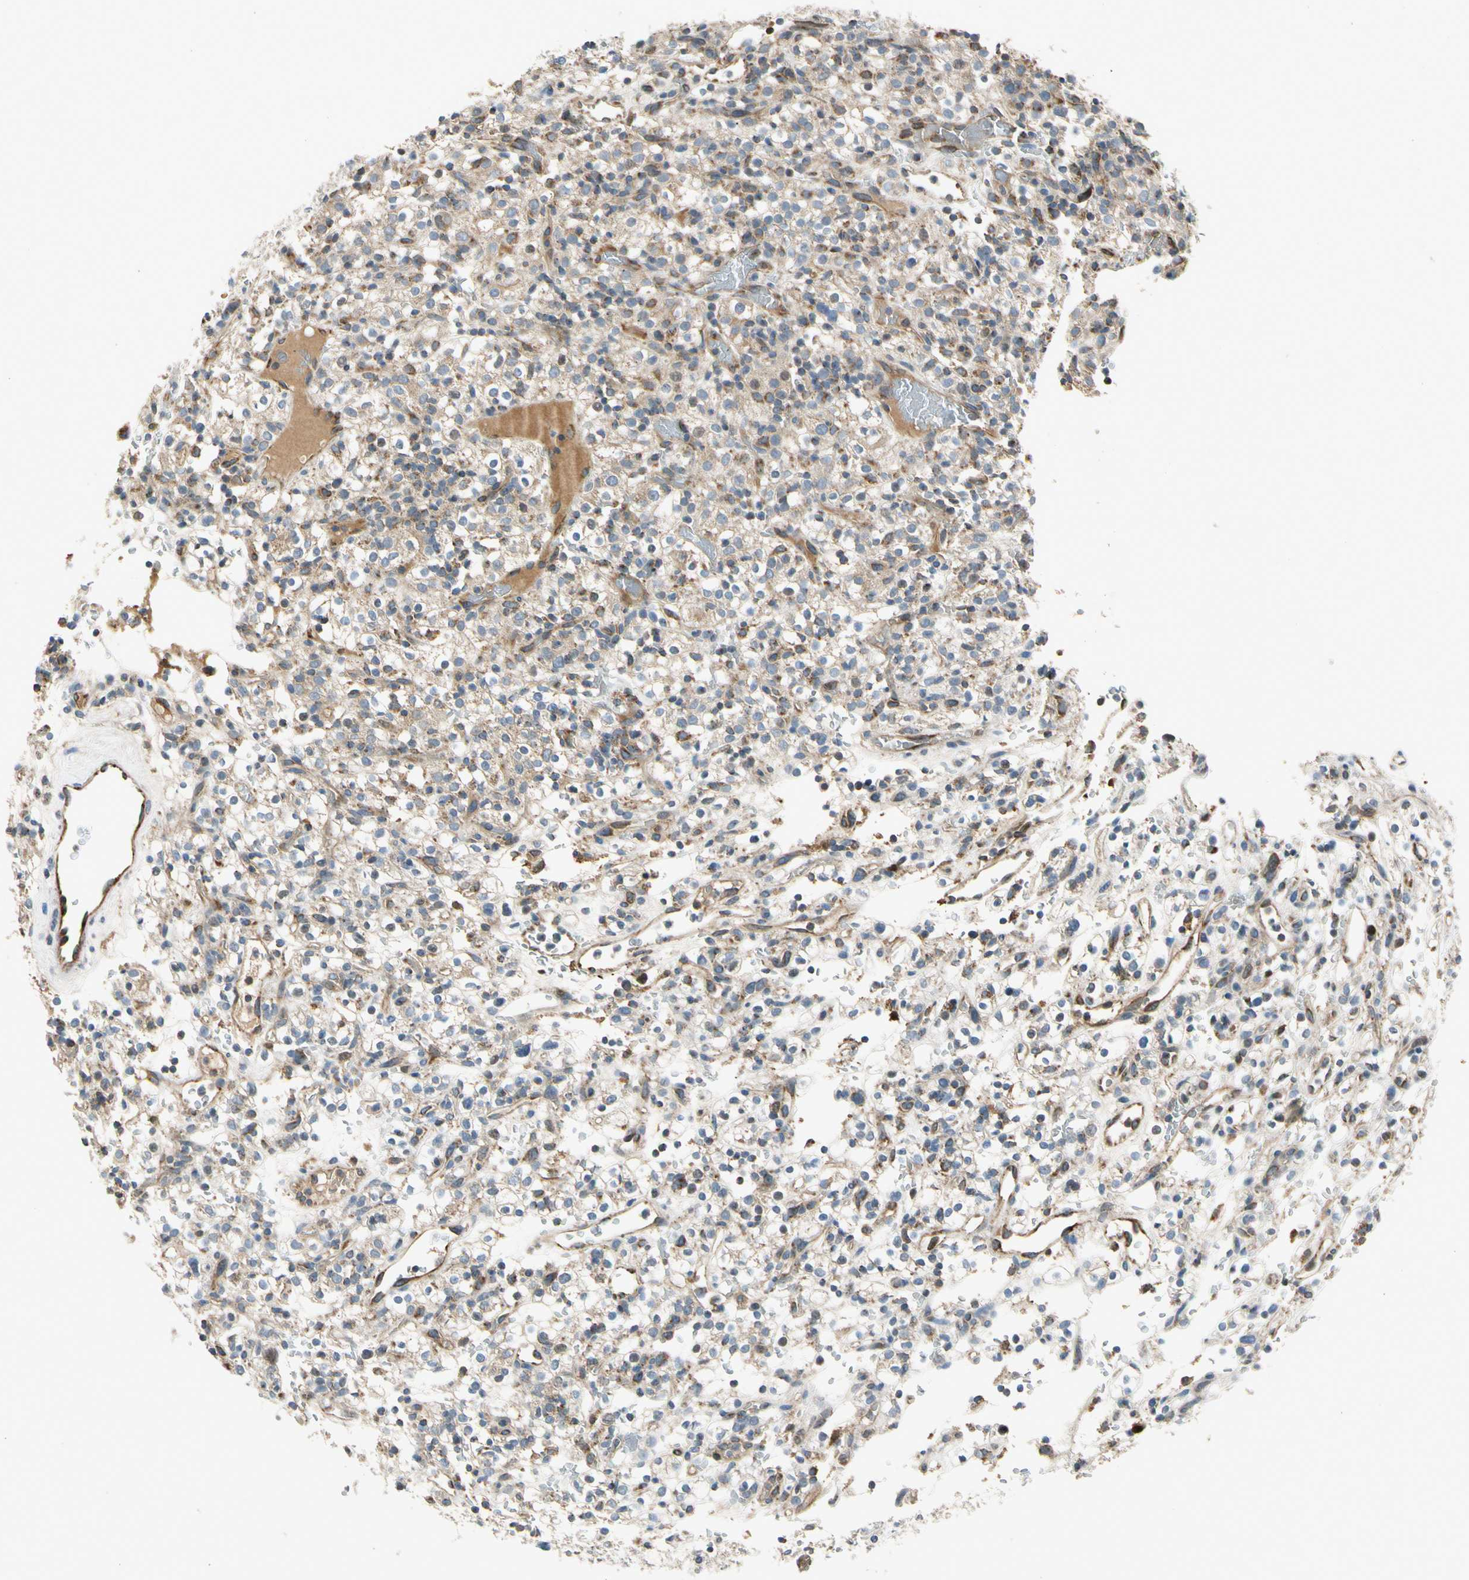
{"staining": {"intensity": "weak", "quantity": ">75%", "location": "cytoplasmic/membranous"}, "tissue": "renal cancer", "cell_type": "Tumor cells", "image_type": "cancer", "snomed": [{"axis": "morphology", "description": "Normal tissue, NOS"}, {"axis": "morphology", "description": "Adenocarcinoma, NOS"}, {"axis": "topography", "description": "Kidney"}], "caption": "Adenocarcinoma (renal) stained for a protein reveals weak cytoplasmic/membranous positivity in tumor cells. Using DAB (brown) and hematoxylin (blue) stains, captured at high magnification using brightfield microscopy.", "gene": "NPHP3", "patient": {"sex": "female", "age": 72}}